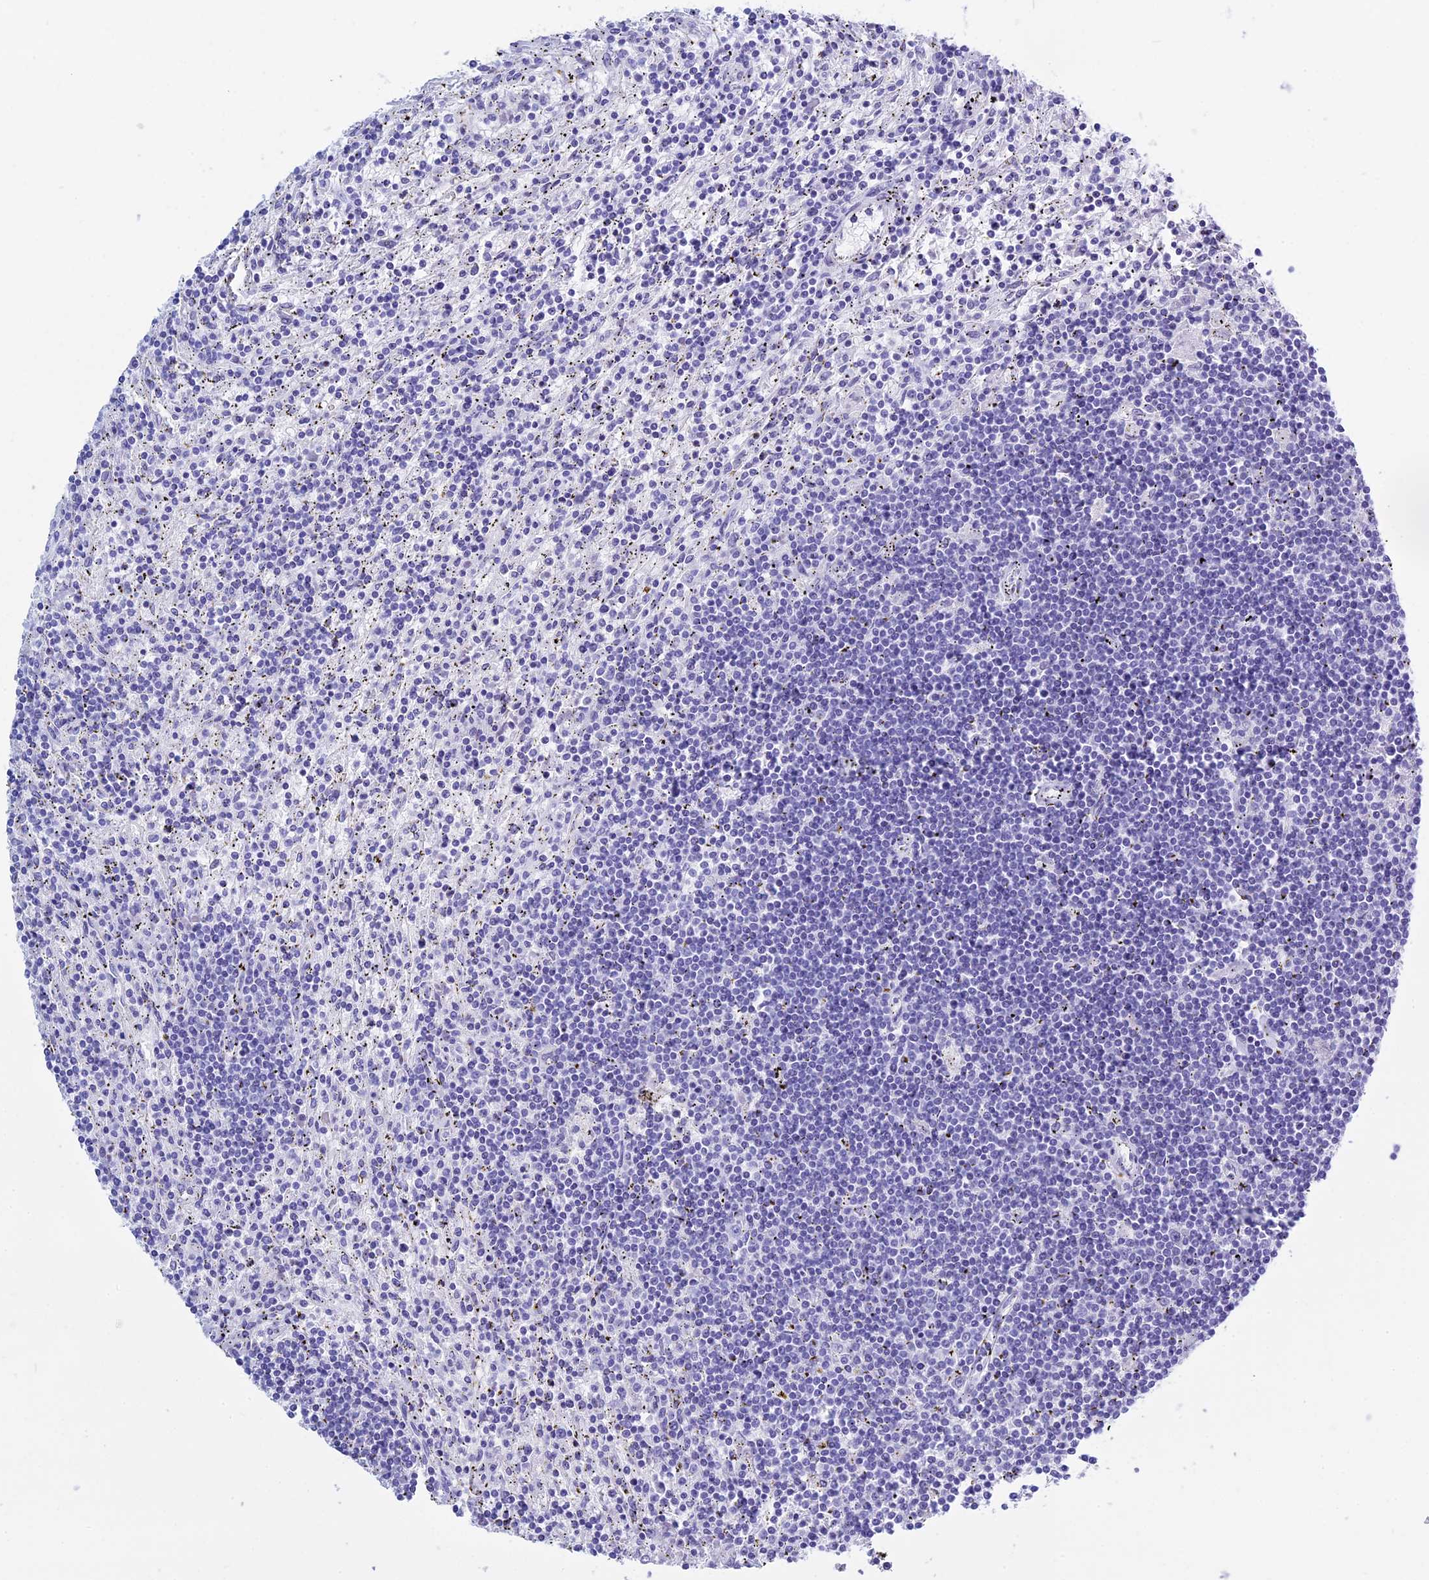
{"staining": {"intensity": "negative", "quantity": "none", "location": "none"}, "tissue": "lymphoma", "cell_type": "Tumor cells", "image_type": "cancer", "snomed": [{"axis": "morphology", "description": "Malignant lymphoma, non-Hodgkin's type, Low grade"}, {"axis": "topography", "description": "Spleen"}], "caption": "A high-resolution micrograph shows IHC staining of malignant lymphoma, non-Hodgkin's type (low-grade), which shows no significant expression in tumor cells.", "gene": "KCTD21", "patient": {"sex": "male", "age": 76}}